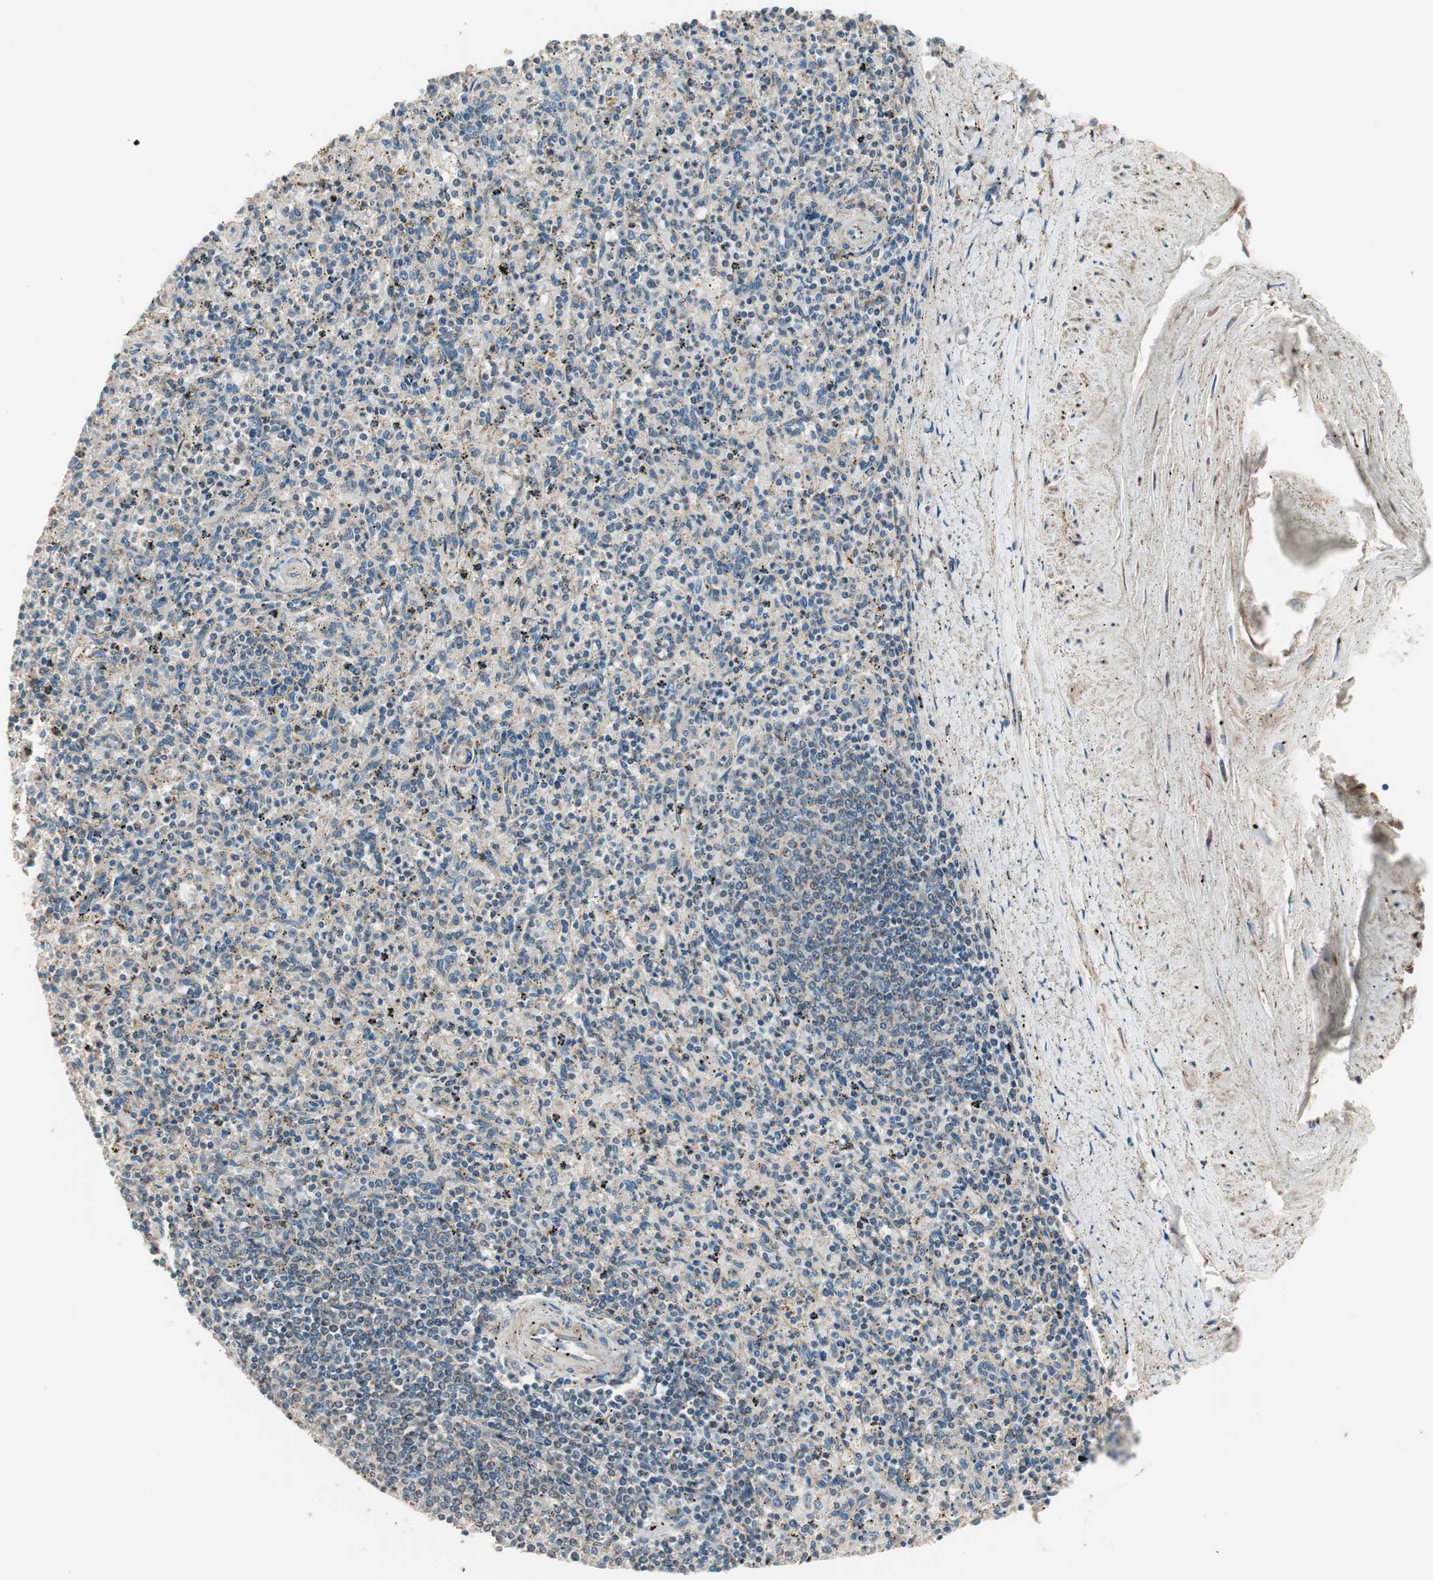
{"staining": {"intensity": "weak", "quantity": "<25%", "location": "cytoplasmic/membranous"}, "tissue": "spleen", "cell_type": "Cells in red pulp", "image_type": "normal", "snomed": [{"axis": "morphology", "description": "Normal tissue, NOS"}, {"axis": "topography", "description": "Spleen"}], "caption": "This is an IHC image of normal human spleen. There is no staining in cells in red pulp.", "gene": "HPN", "patient": {"sex": "male", "age": 72}}